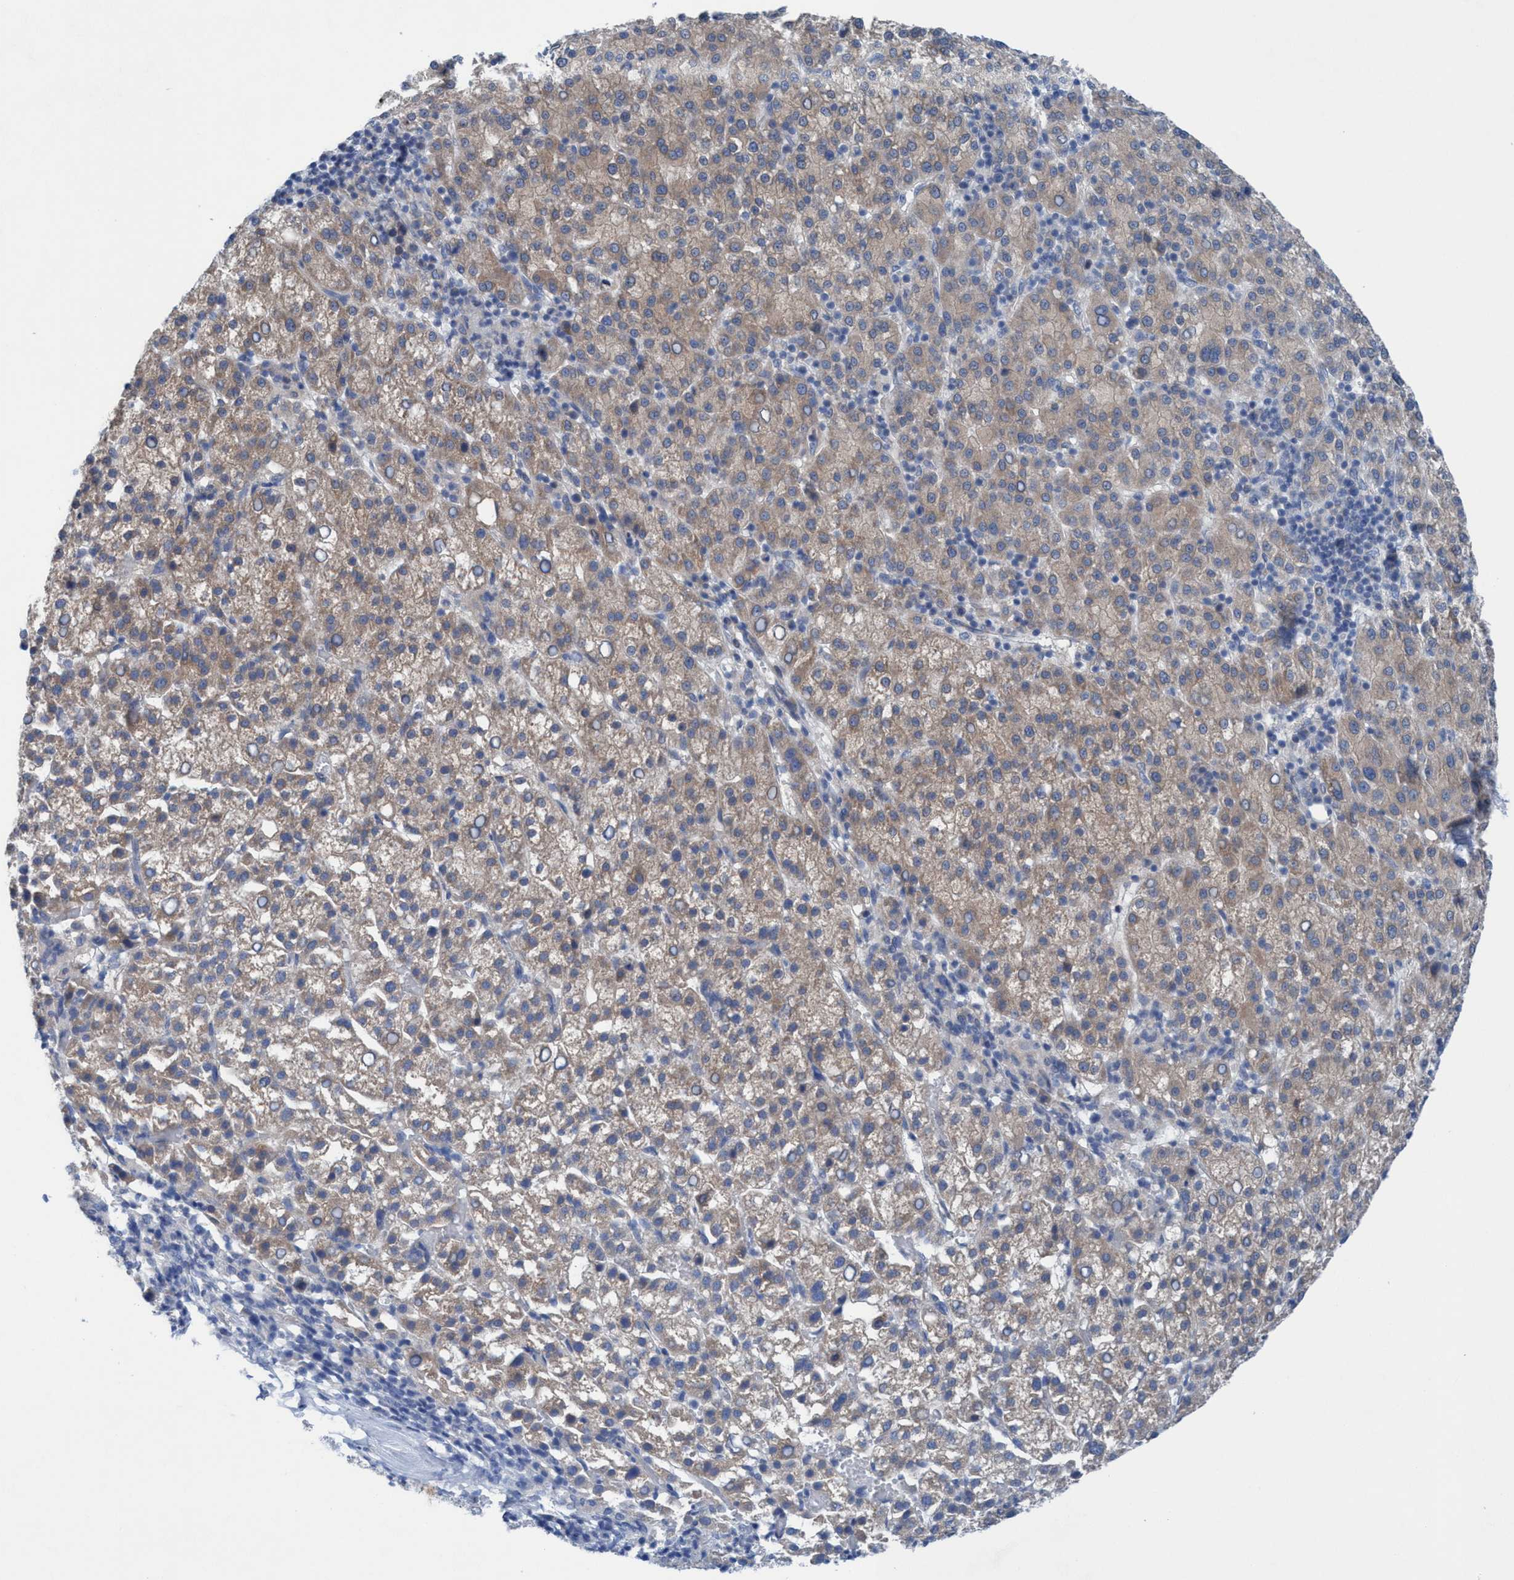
{"staining": {"intensity": "weak", "quantity": ">75%", "location": "cytoplasmic/membranous"}, "tissue": "liver cancer", "cell_type": "Tumor cells", "image_type": "cancer", "snomed": [{"axis": "morphology", "description": "Carcinoma, Hepatocellular, NOS"}, {"axis": "topography", "description": "Liver"}], "caption": "An image of human liver hepatocellular carcinoma stained for a protein exhibits weak cytoplasmic/membranous brown staining in tumor cells.", "gene": "RSAD1", "patient": {"sex": "female", "age": 58}}